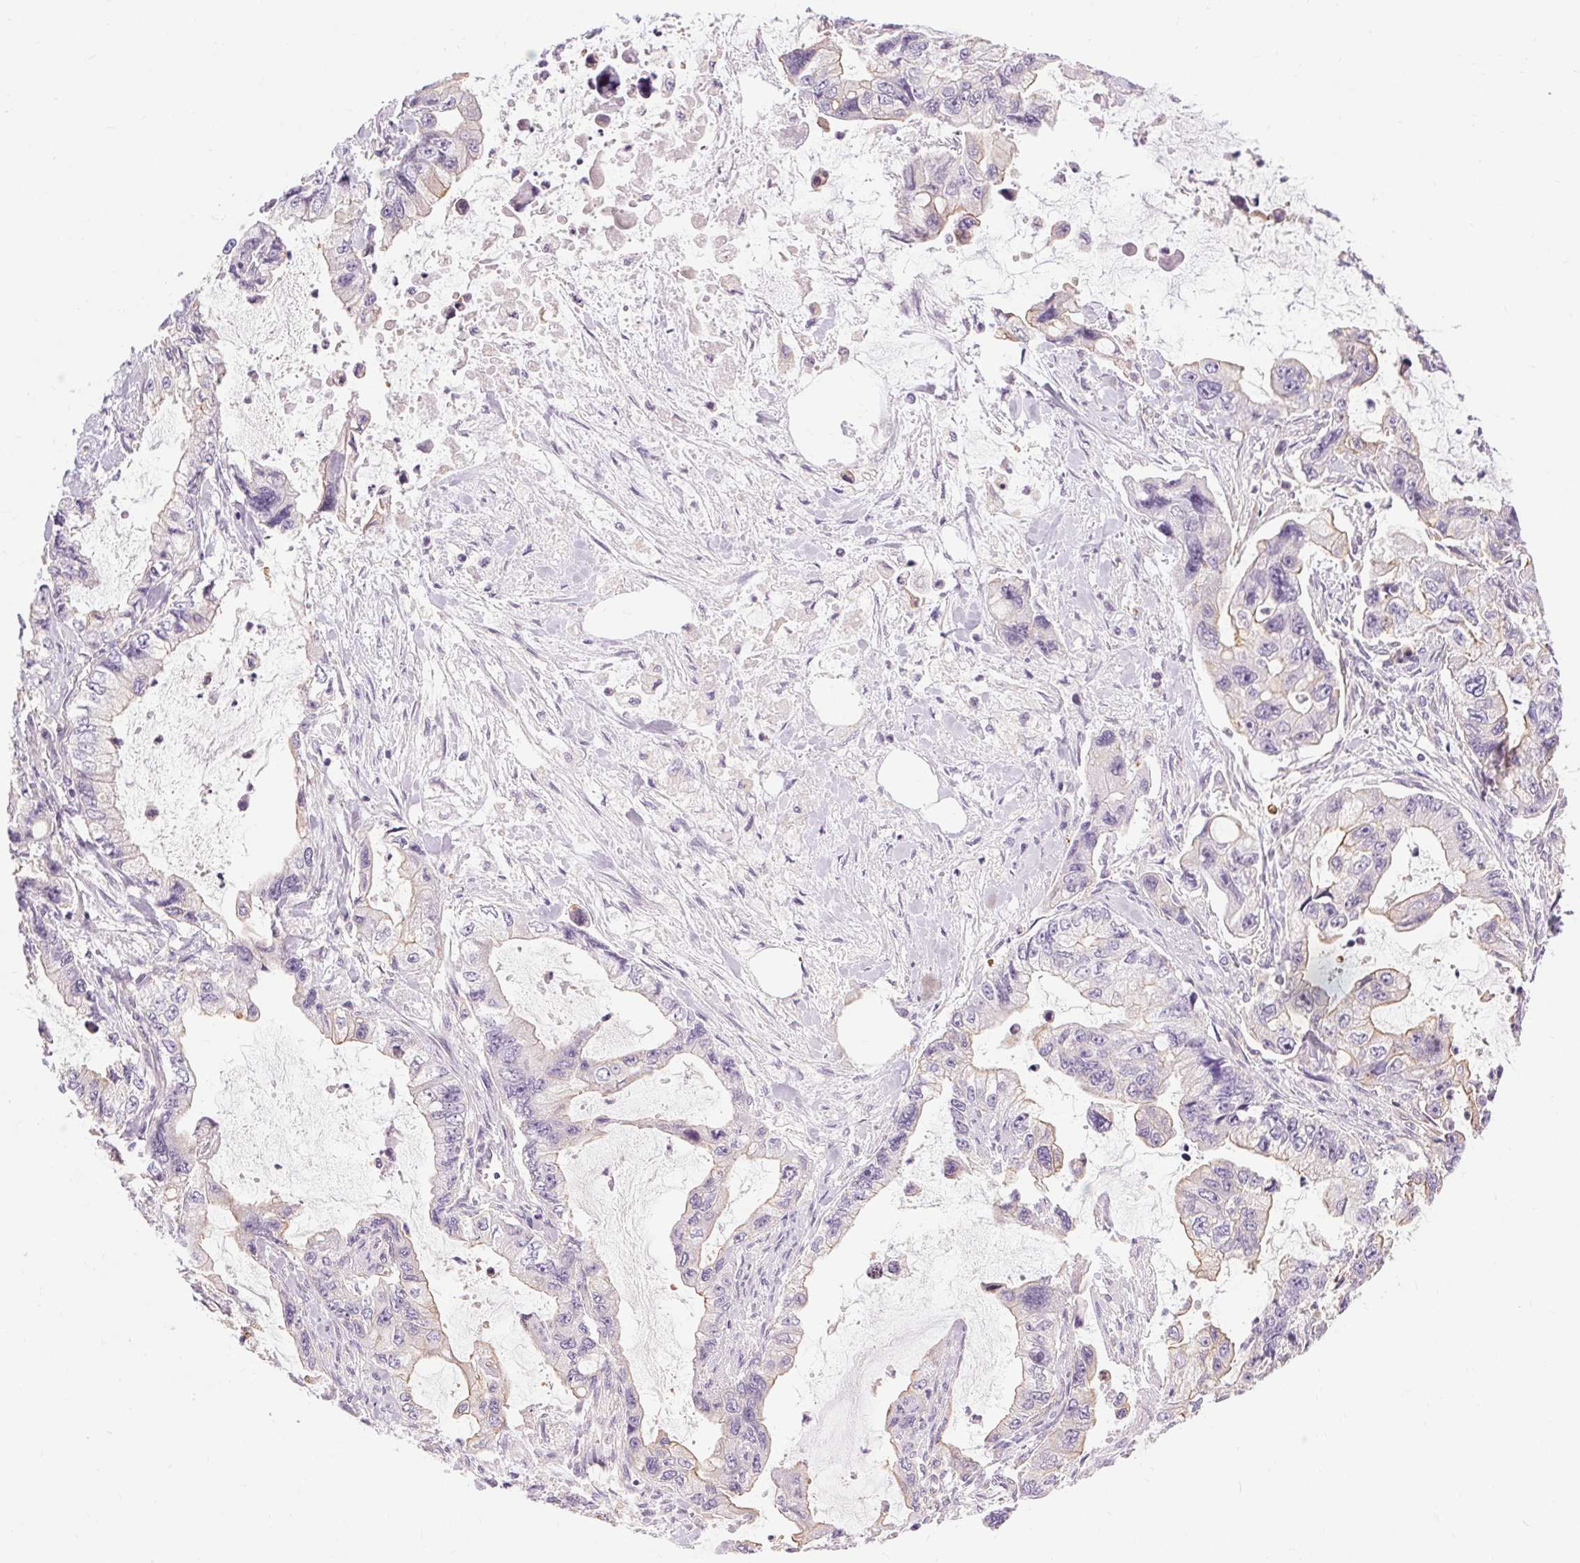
{"staining": {"intensity": "weak", "quantity": "<25%", "location": "cytoplasmic/membranous"}, "tissue": "stomach cancer", "cell_type": "Tumor cells", "image_type": "cancer", "snomed": [{"axis": "morphology", "description": "Adenocarcinoma, NOS"}, {"axis": "topography", "description": "Pancreas"}, {"axis": "topography", "description": "Stomach, upper"}, {"axis": "topography", "description": "Stomach"}], "caption": "Immunohistochemistry of stomach adenocarcinoma displays no staining in tumor cells.", "gene": "TM6SF1", "patient": {"sex": "male", "age": 77}}